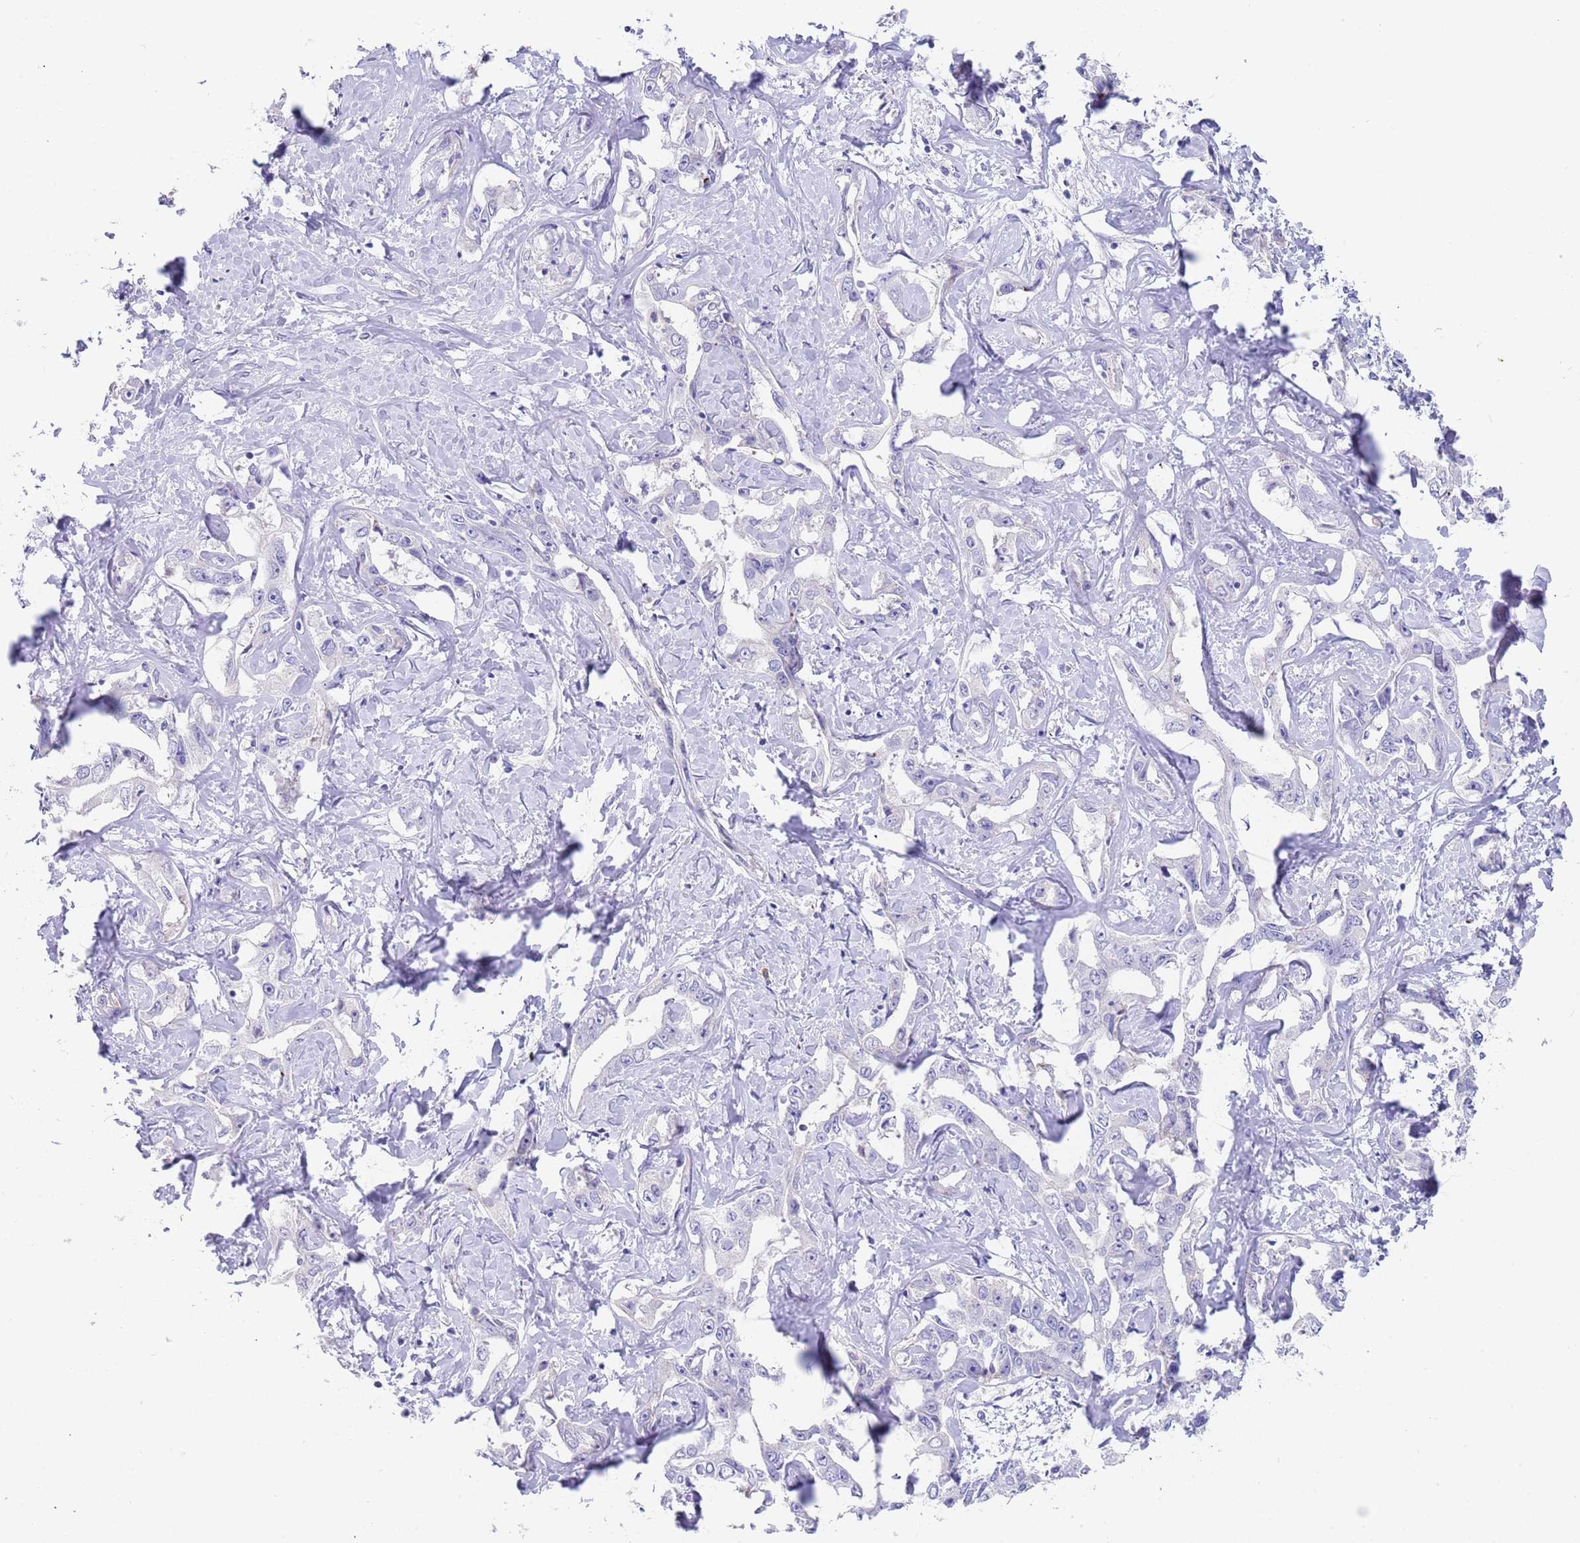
{"staining": {"intensity": "negative", "quantity": "none", "location": "none"}, "tissue": "liver cancer", "cell_type": "Tumor cells", "image_type": "cancer", "snomed": [{"axis": "morphology", "description": "Cholangiocarcinoma"}, {"axis": "topography", "description": "Liver"}], "caption": "This is an immunohistochemistry (IHC) image of liver cancer (cholangiocarcinoma). There is no positivity in tumor cells.", "gene": "TYW1", "patient": {"sex": "male", "age": 59}}